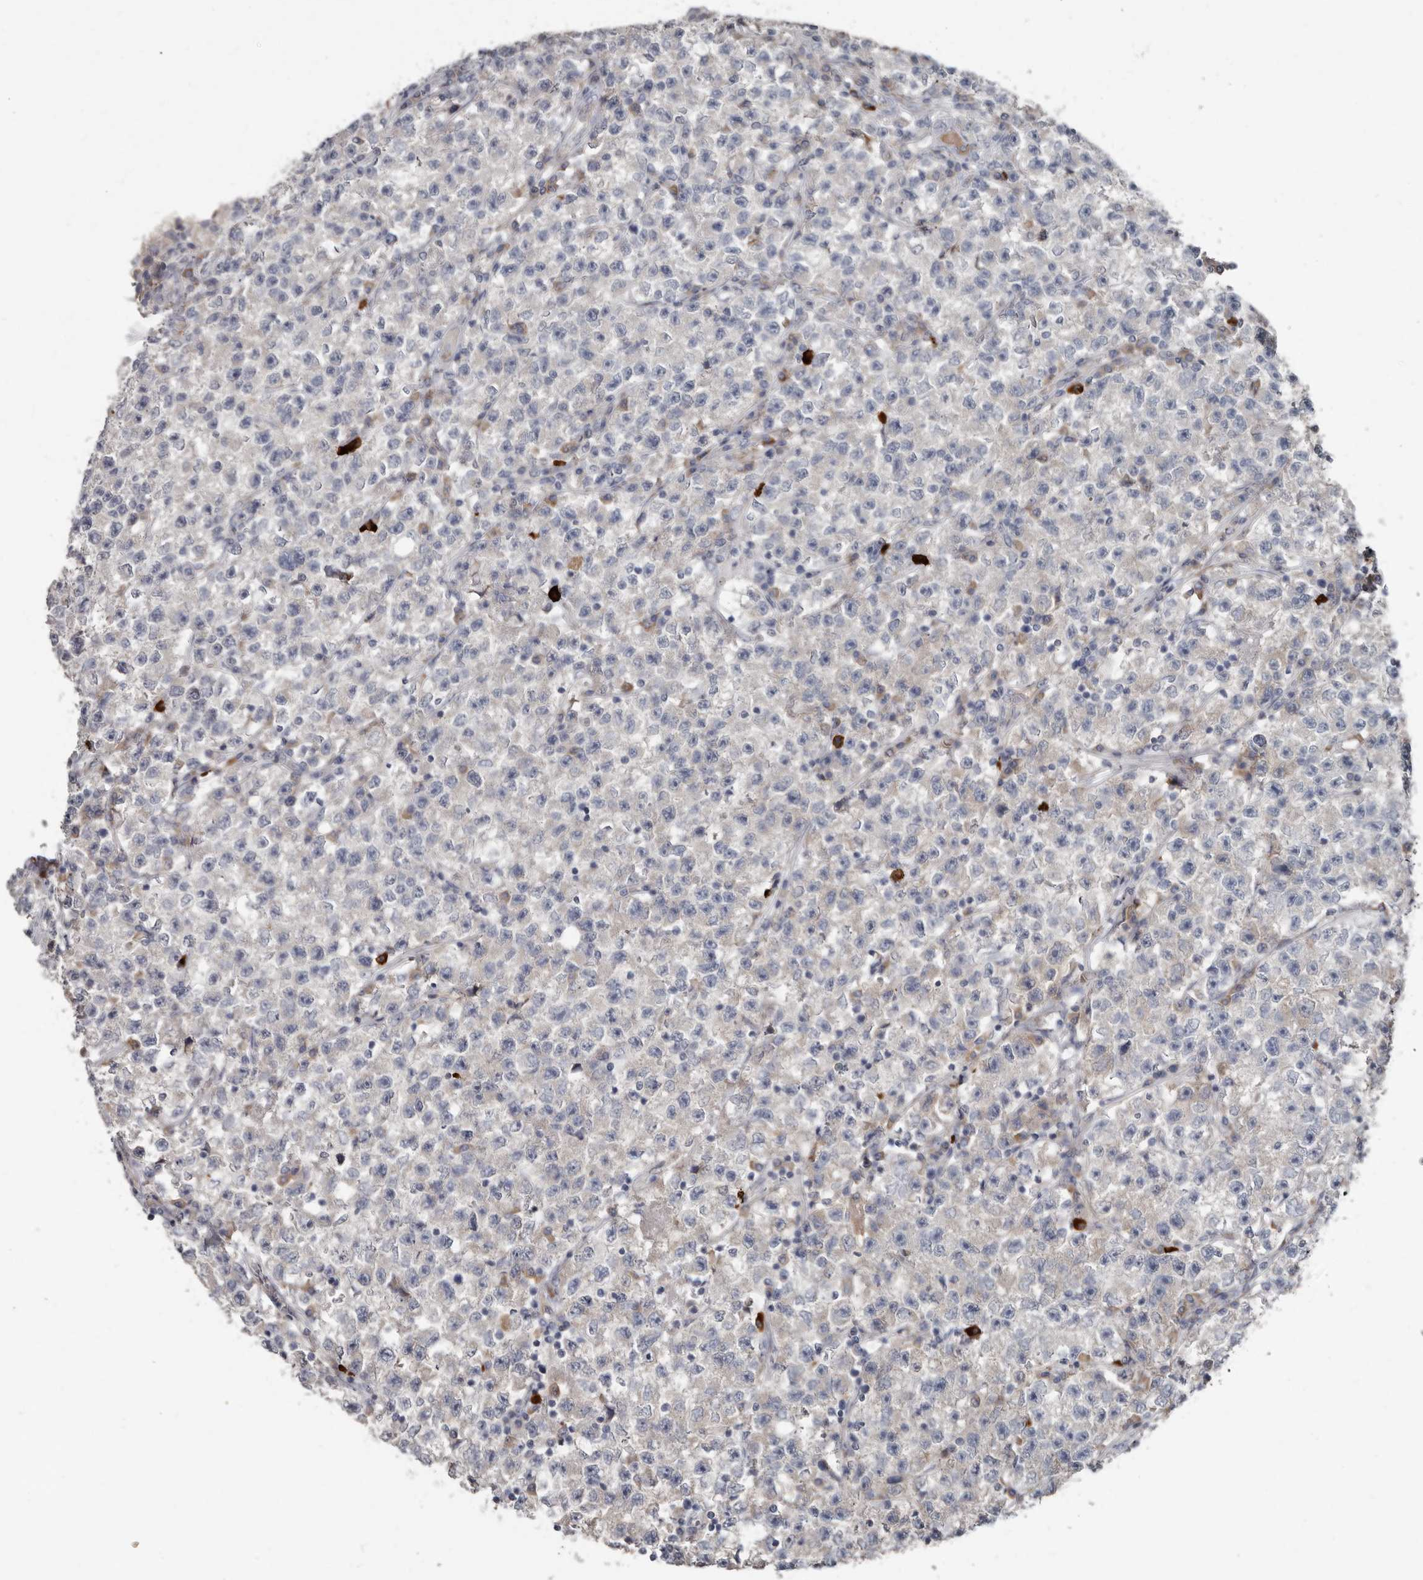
{"staining": {"intensity": "negative", "quantity": "none", "location": "none"}, "tissue": "testis cancer", "cell_type": "Tumor cells", "image_type": "cancer", "snomed": [{"axis": "morphology", "description": "Seminoma, NOS"}, {"axis": "topography", "description": "Testis"}], "caption": "This is an immunohistochemistry (IHC) histopathology image of testis seminoma. There is no expression in tumor cells.", "gene": "ZNF114", "patient": {"sex": "male", "age": 22}}